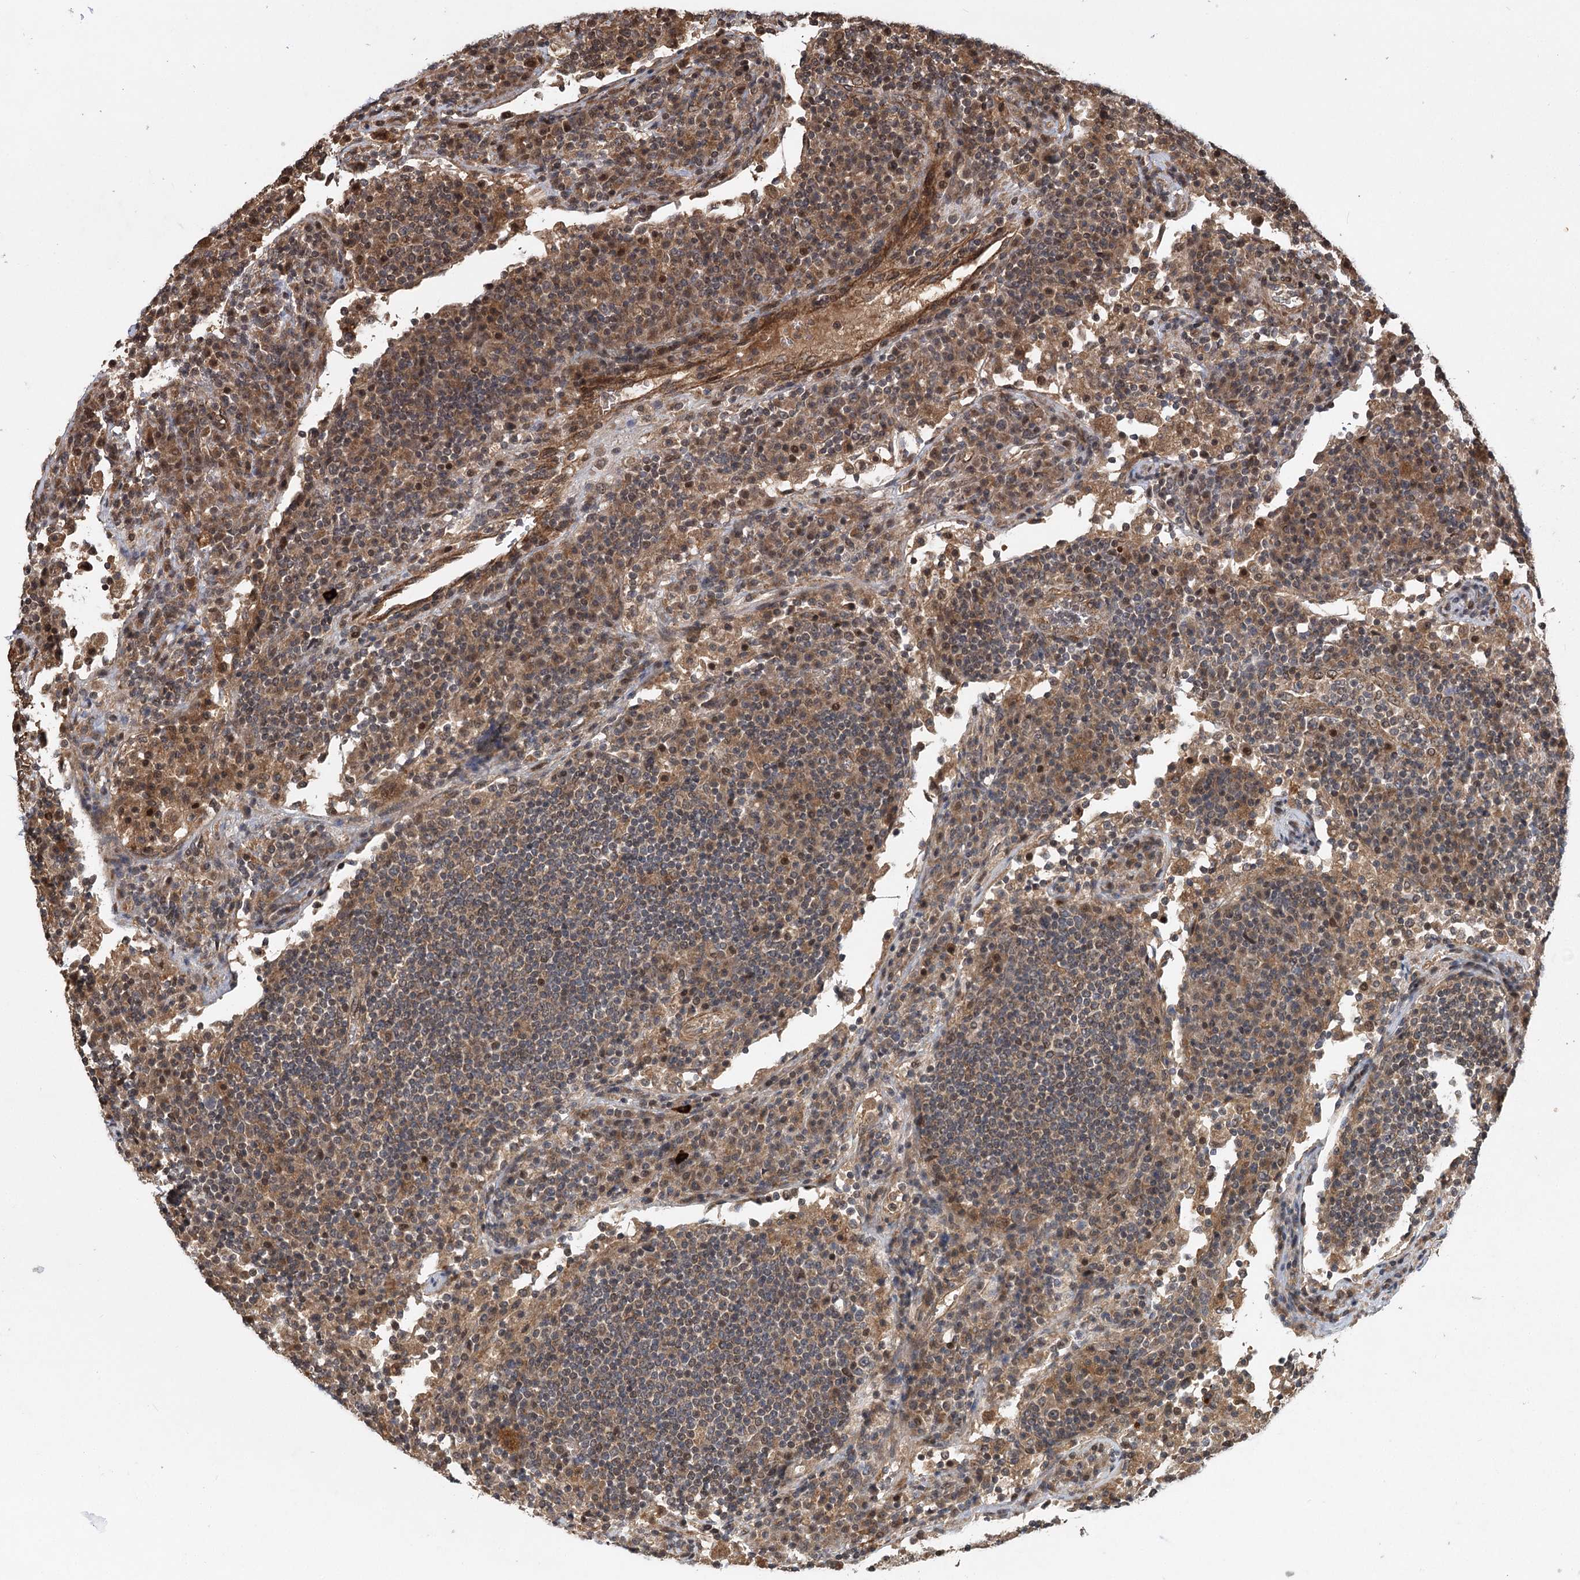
{"staining": {"intensity": "weak", "quantity": ">75%", "location": "cytoplasmic/membranous"}, "tissue": "lymph node", "cell_type": "Germinal center cells", "image_type": "normal", "snomed": [{"axis": "morphology", "description": "Normal tissue, NOS"}, {"axis": "topography", "description": "Lymph node"}], "caption": "This histopathology image shows unremarkable lymph node stained with immunohistochemistry to label a protein in brown. The cytoplasmic/membranous of germinal center cells show weak positivity for the protein. Nuclei are counter-stained blue.", "gene": "INSIG2", "patient": {"sex": "female", "age": 53}}